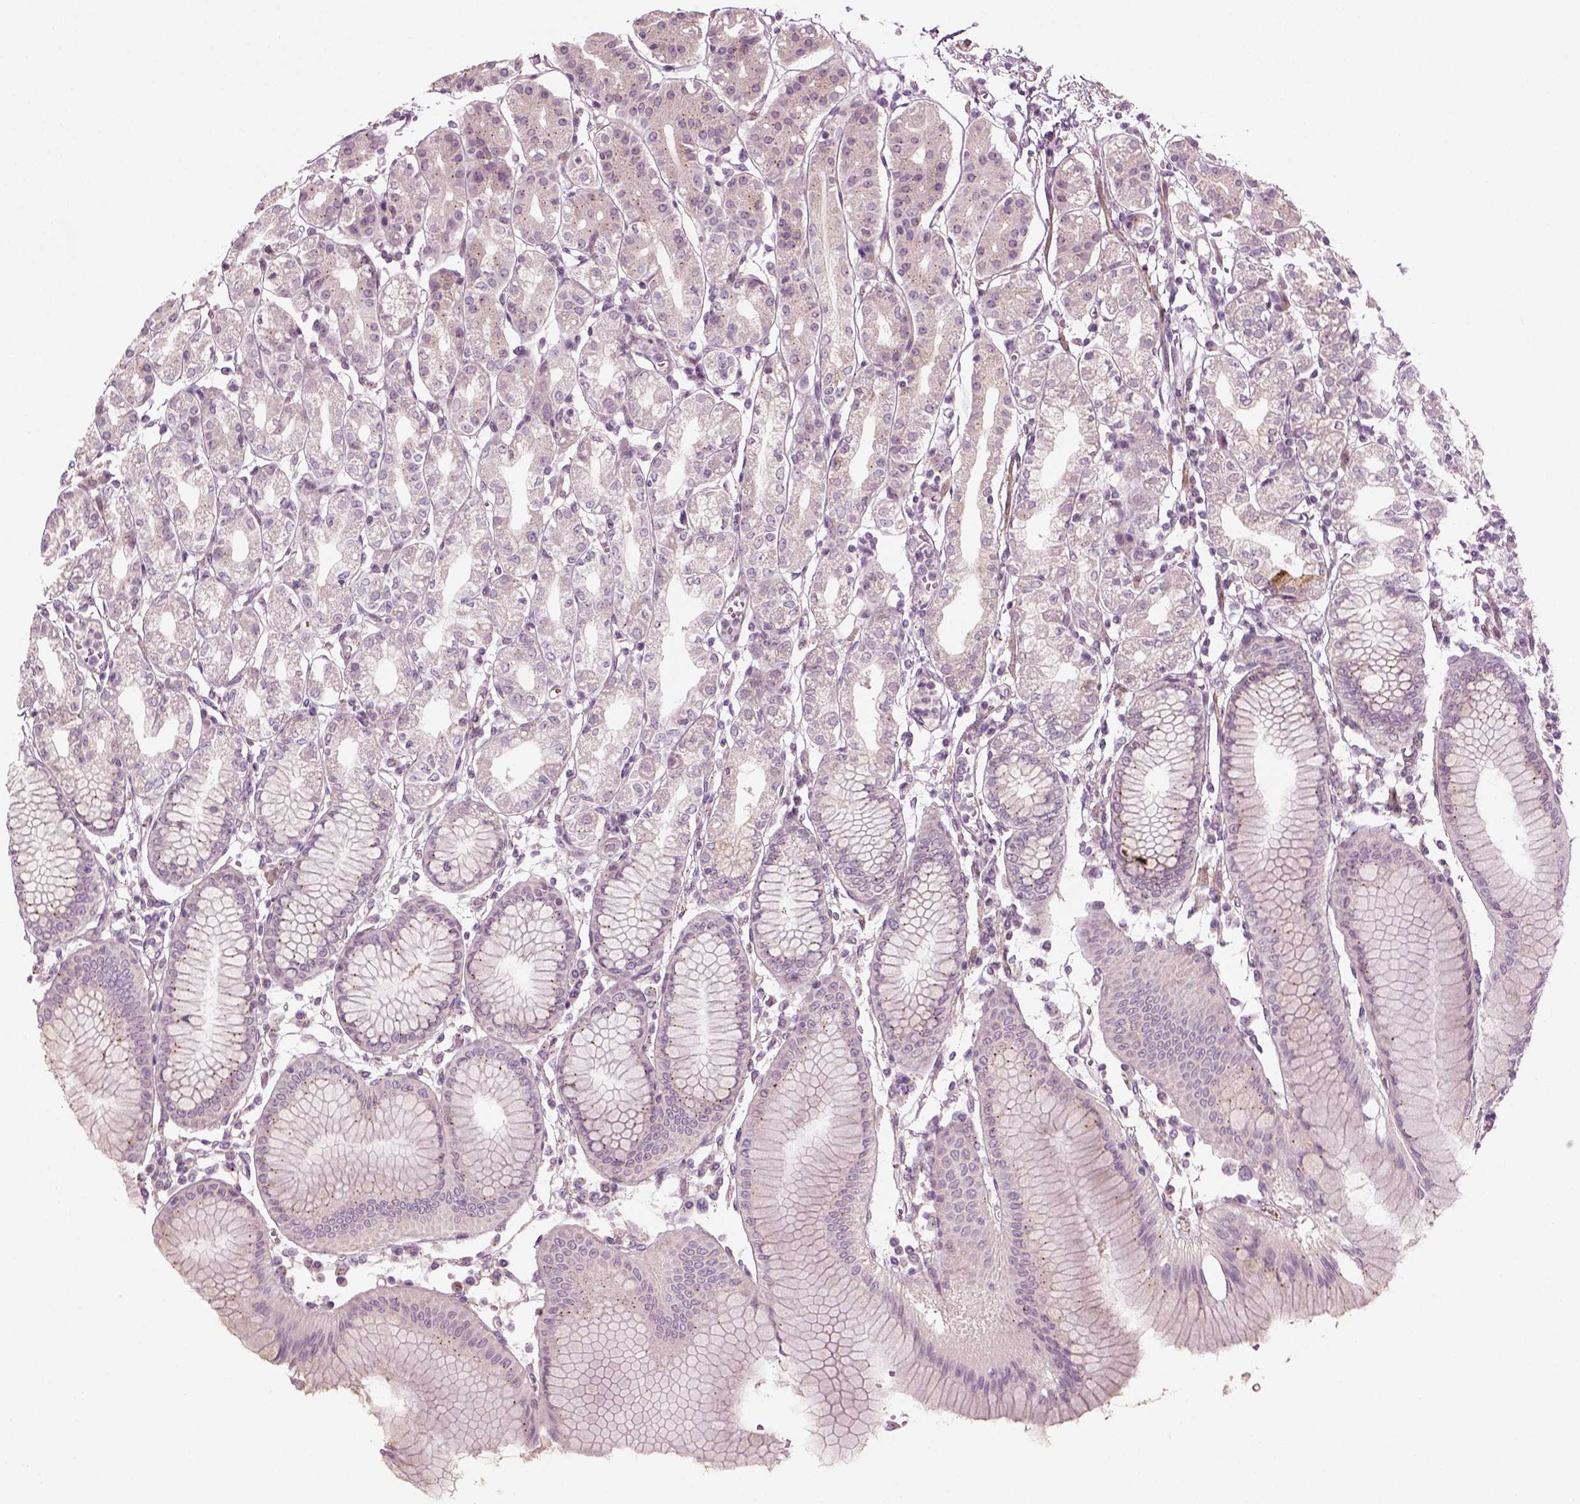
{"staining": {"intensity": "weak", "quantity": "<25%", "location": "cytoplasmic/membranous"}, "tissue": "stomach", "cell_type": "Glandular cells", "image_type": "normal", "snomed": [{"axis": "morphology", "description": "Normal tissue, NOS"}, {"axis": "topography", "description": "Skeletal muscle"}, {"axis": "topography", "description": "Stomach"}], "caption": "IHC micrograph of unremarkable stomach stained for a protein (brown), which shows no positivity in glandular cells.", "gene": "MLIP", "patient": {"sex": "female", "age": 57}}